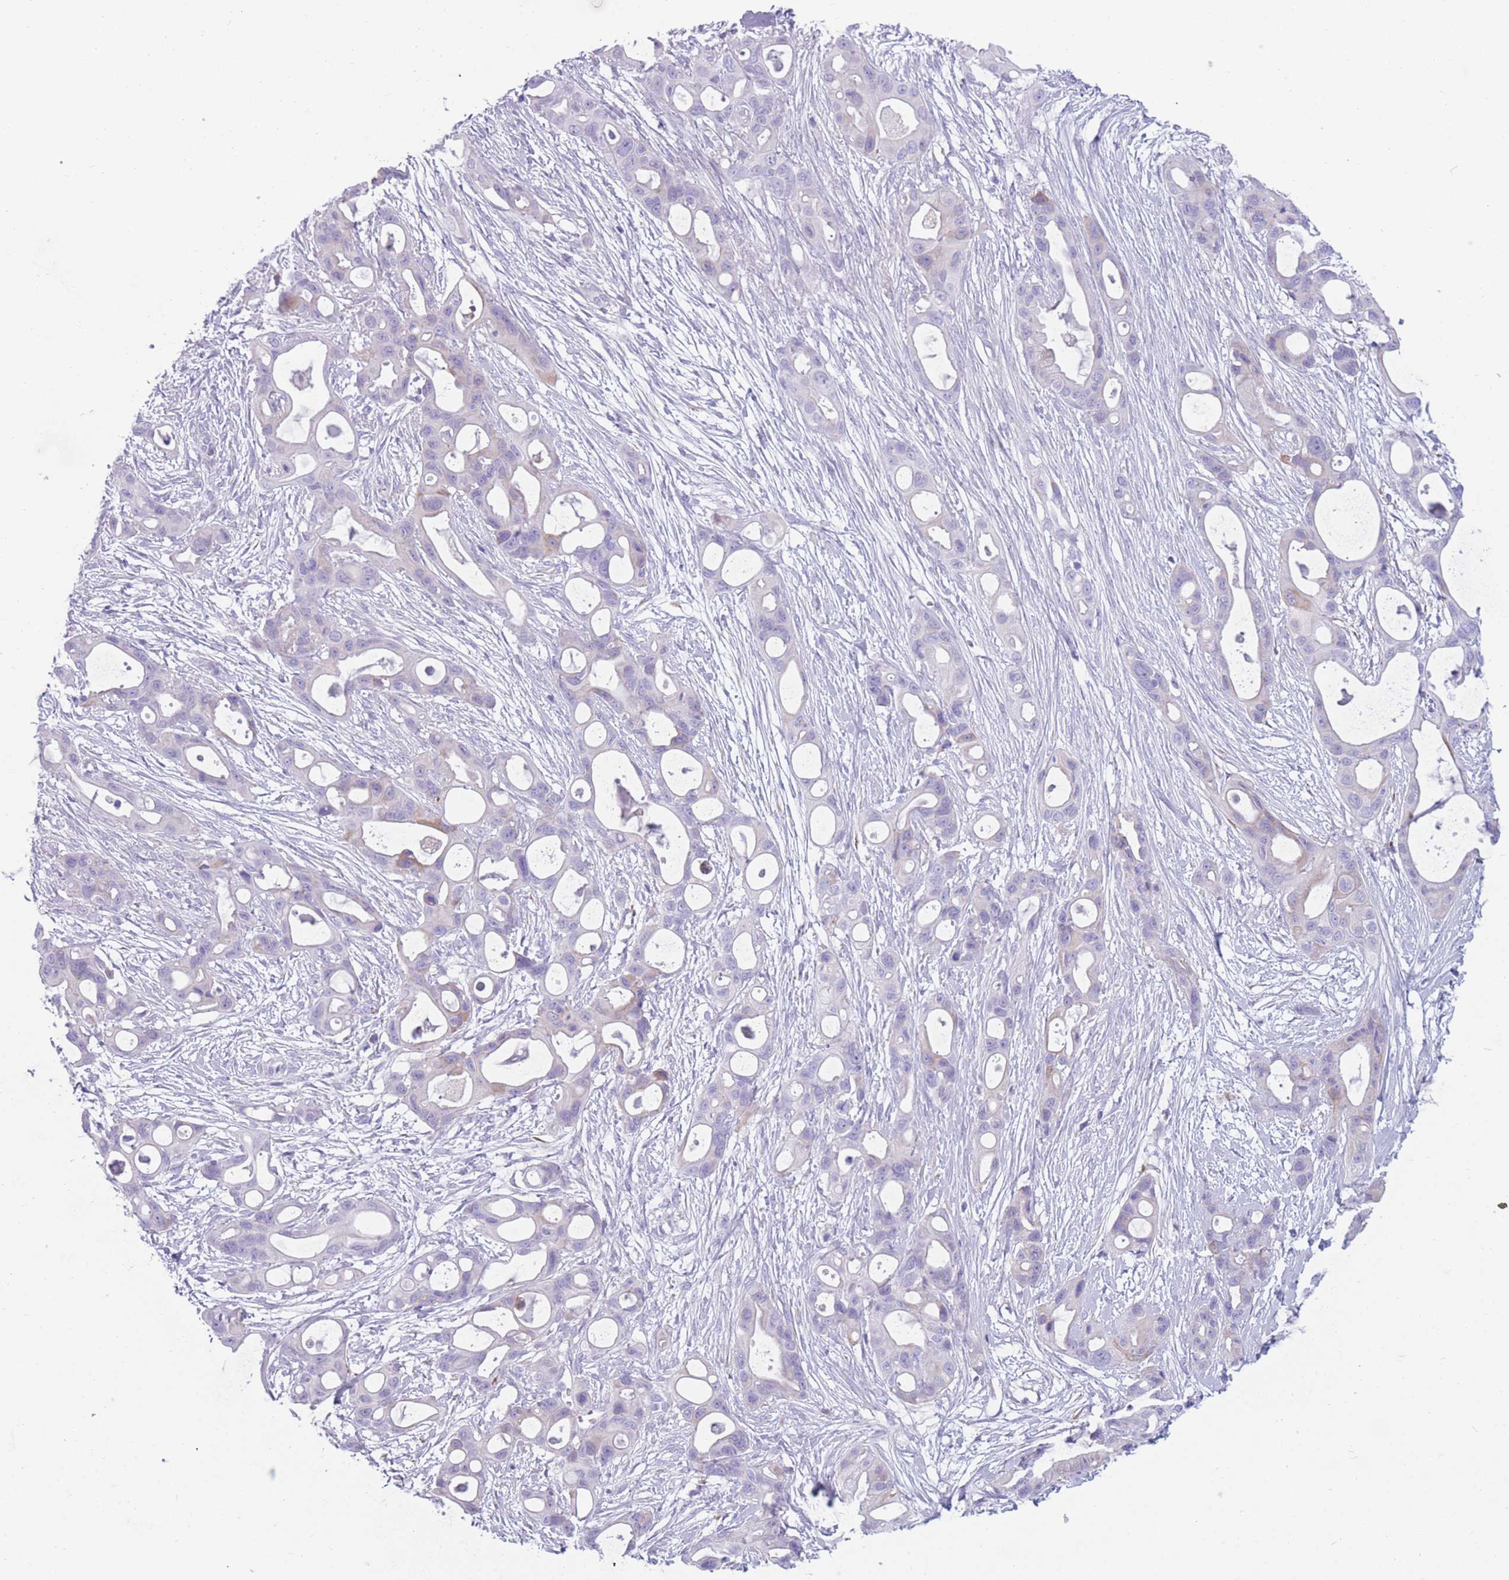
{"staining": {"intensity": "negative", "quantity": "none", "location": "none"}, "tissue": "ovarian cancer", "cell_type": "Tumor cells", "image_type": "cancer", "snomed": [{"axis": "morphology", "description": "Cystadenocarcinoma, mucinous, NOS"}, {"axis": "topography", "description": "Ovary"}], "caption": "Tumor cells are negative for brown protein staining in ovarian mucinous cystadenocarcinoma.", "gene": "COL27A1", "patient": {"sex": "female", "age": 70}}